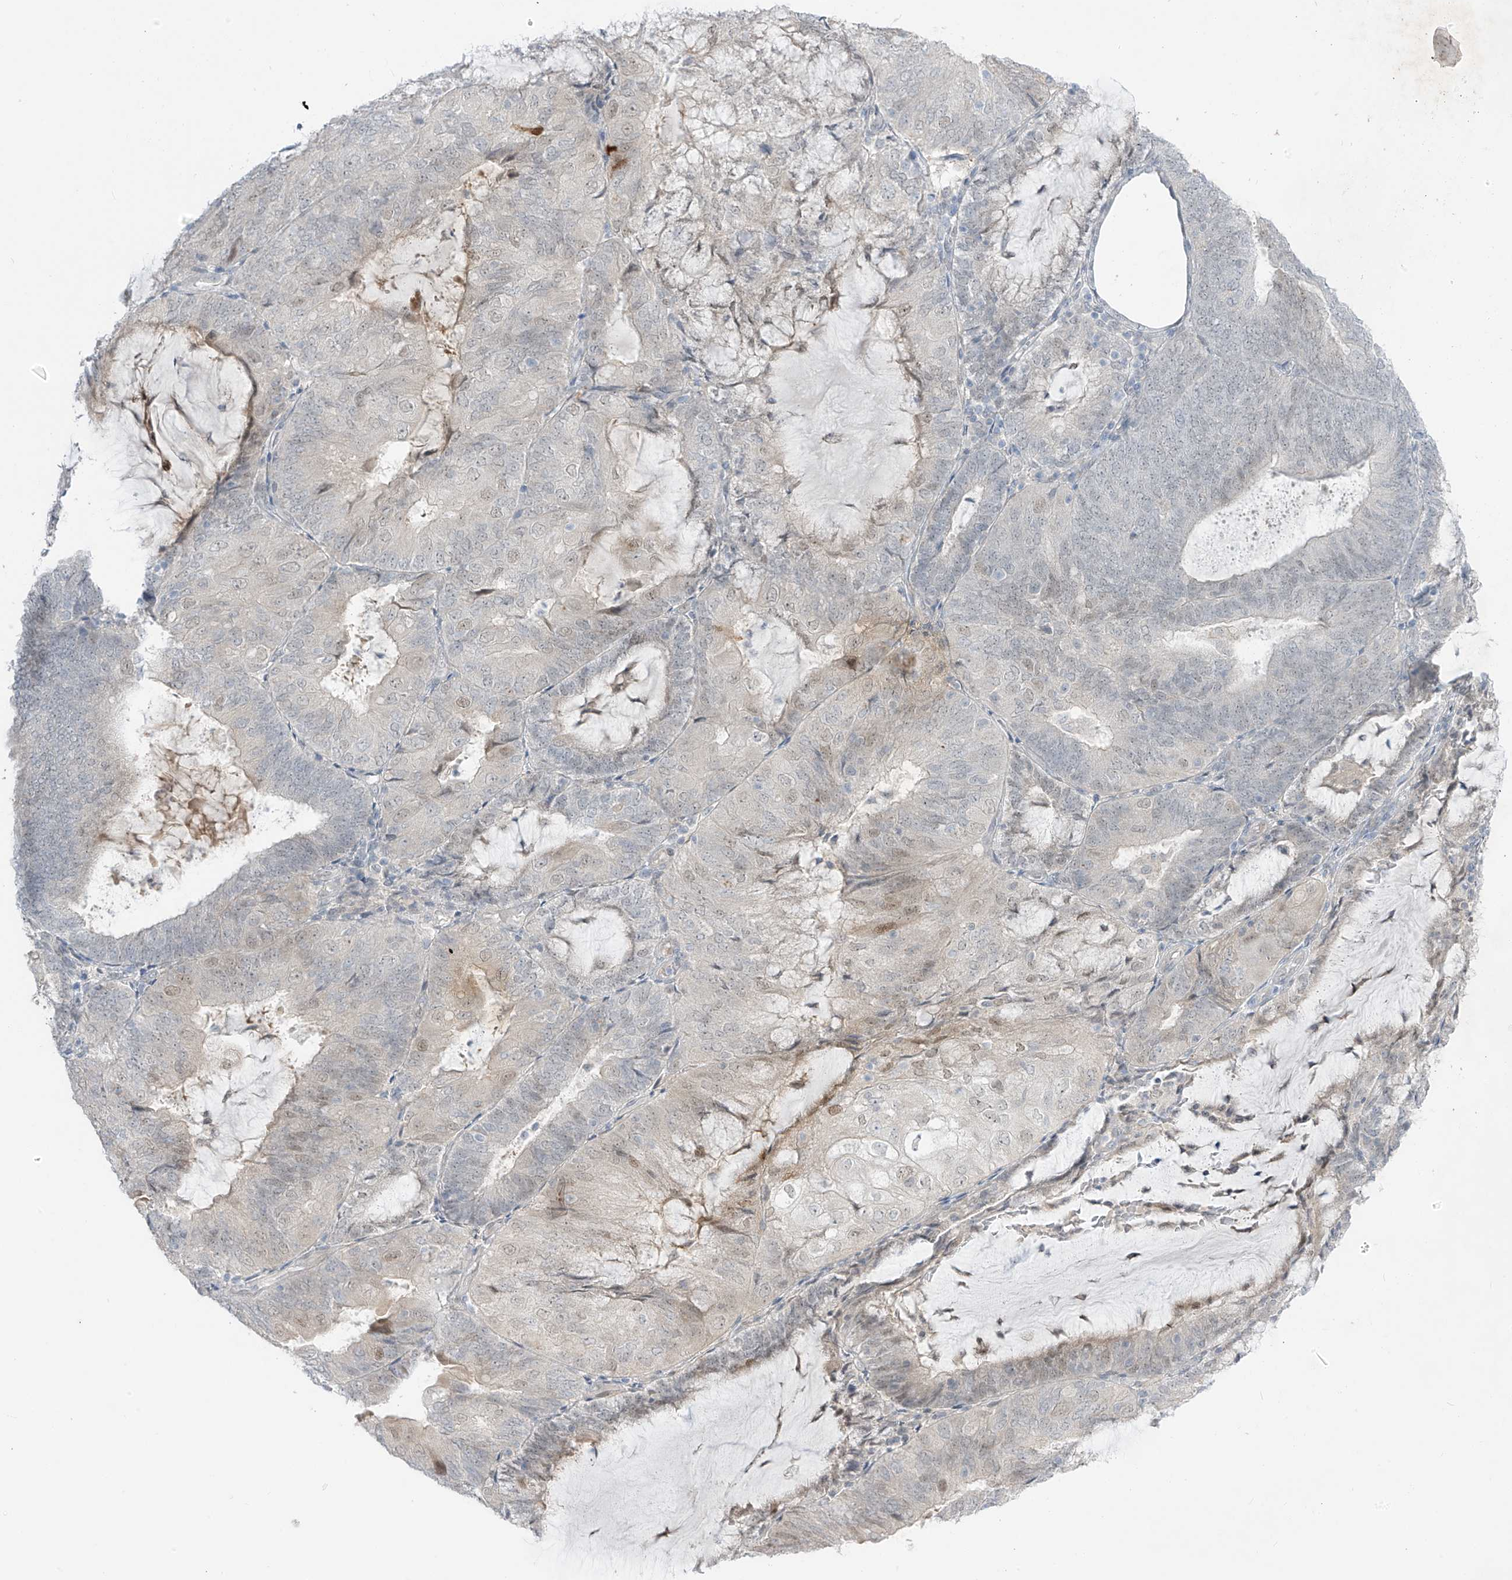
{"staining": {"intensity": "negative", "quantity": "none", "location": "none"}, "tissue": "endometrial cancer", "cell_type": "Tumor cells", "image_type": "cancer", "snomed": [{"axis": "morphology", "description": "Adenocarcinoma, NOS"}, {"axis": "topography", "description": "Endometrium"}], "caption": "An IHC histopathology image of endometrial cancer is shown. There is no staining in tumor cells of endometrial cancer.", "gene": "ASPRV1", "patient": {"sex": "female", "age": 81}}